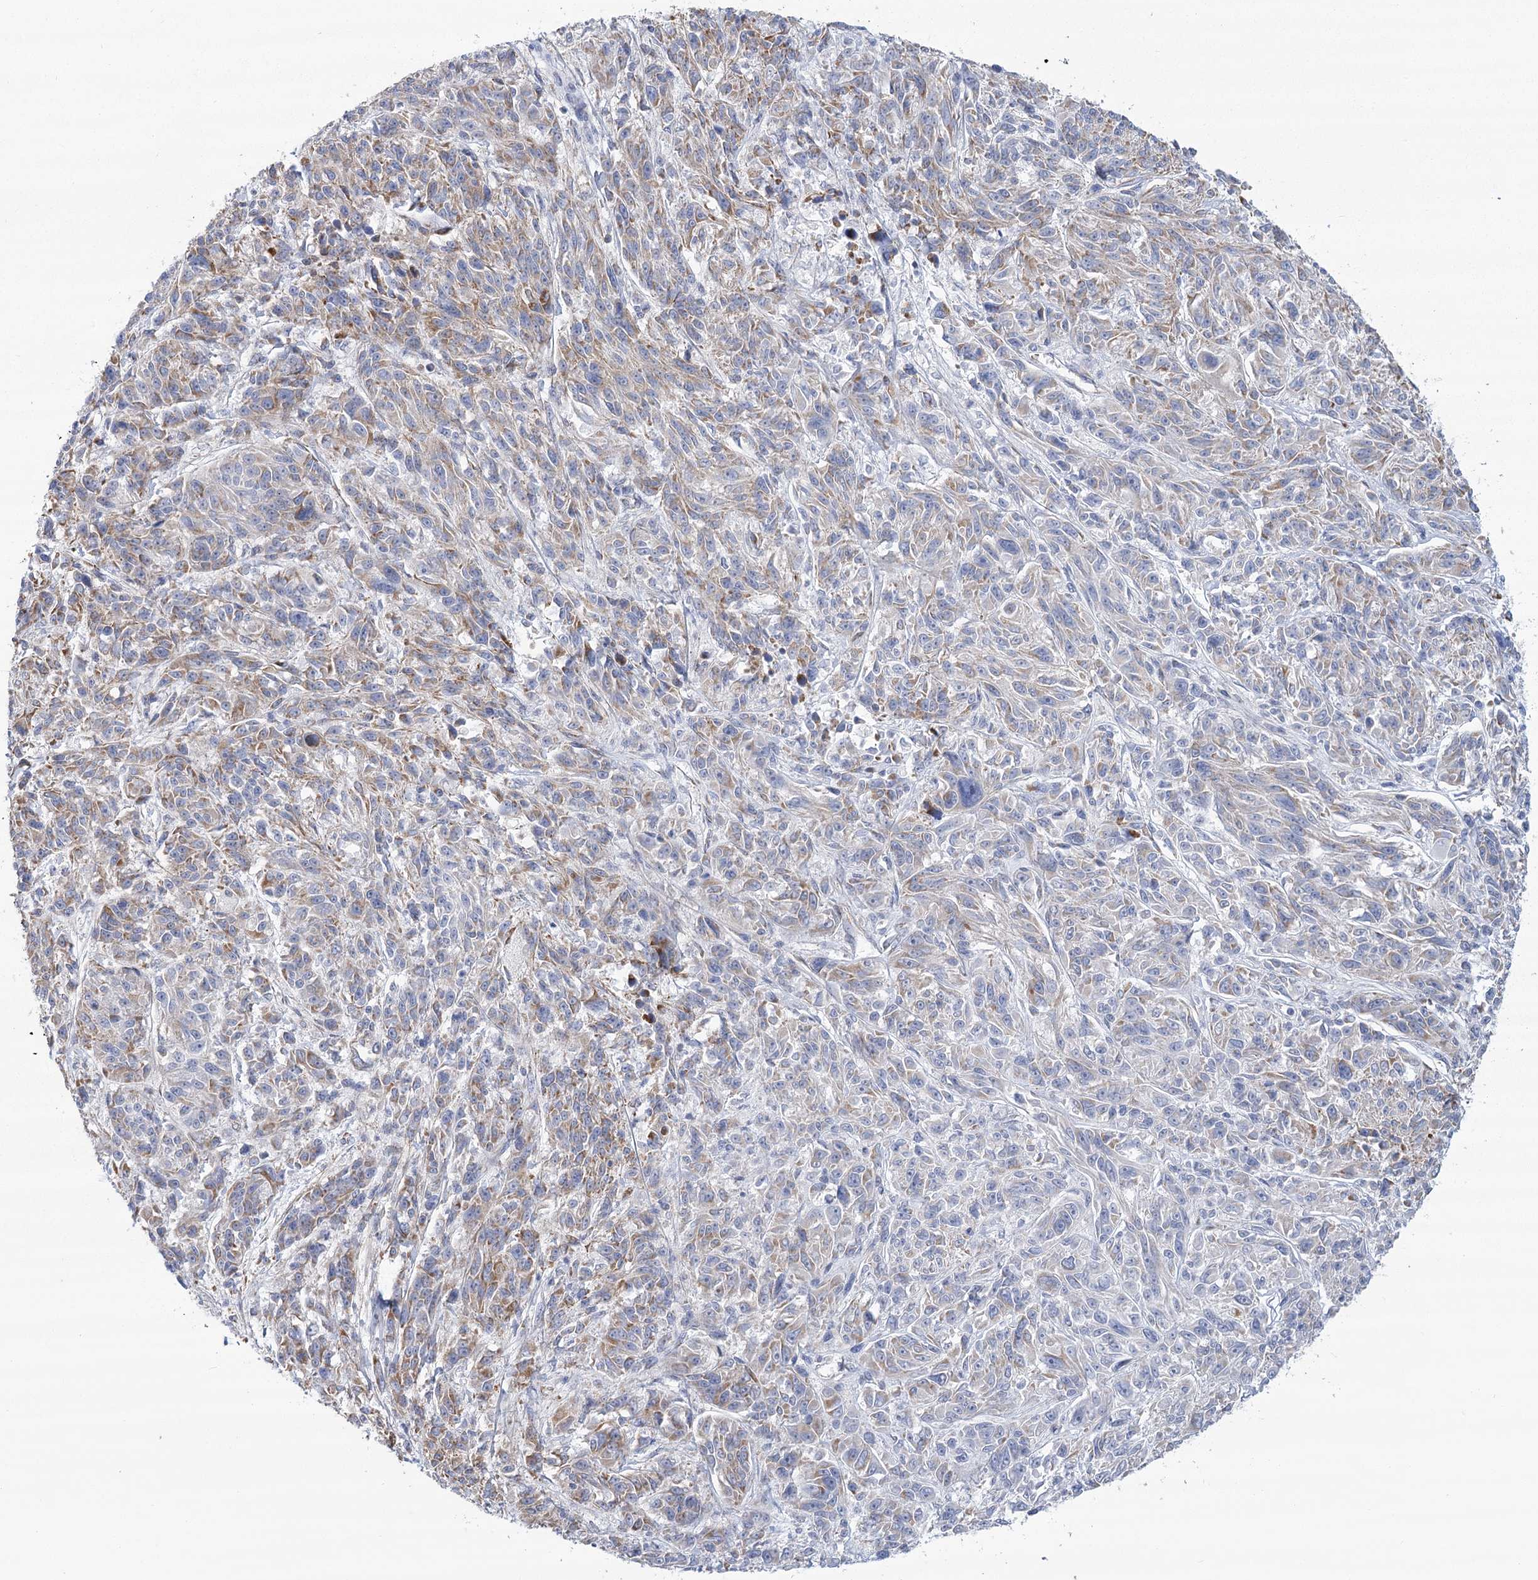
{"staining": {"intensity": "moderate", "quantity": "25%-75%", "location": "cytoplasmic/membranous"}, "tissue": "melanoma", "cell_type": "Tumor cells", "image_type": "cancer", "snomed": [{"axis": "morphology", "description": "Malignant melanoma, NOS"}, {"axis": "topography", "description": "Skin"}], "caption": "Moderate cytoplasmic/membranous positivity is identified in approximately 25%-75% of tumor cells in melanoma. The protein is stained brown, and the nuclei are stained in blue (DAB IHC with brightfield microscopy, high magnification).", "gene": "SNX7", "patient": {"sex": "male", "age": 53}}